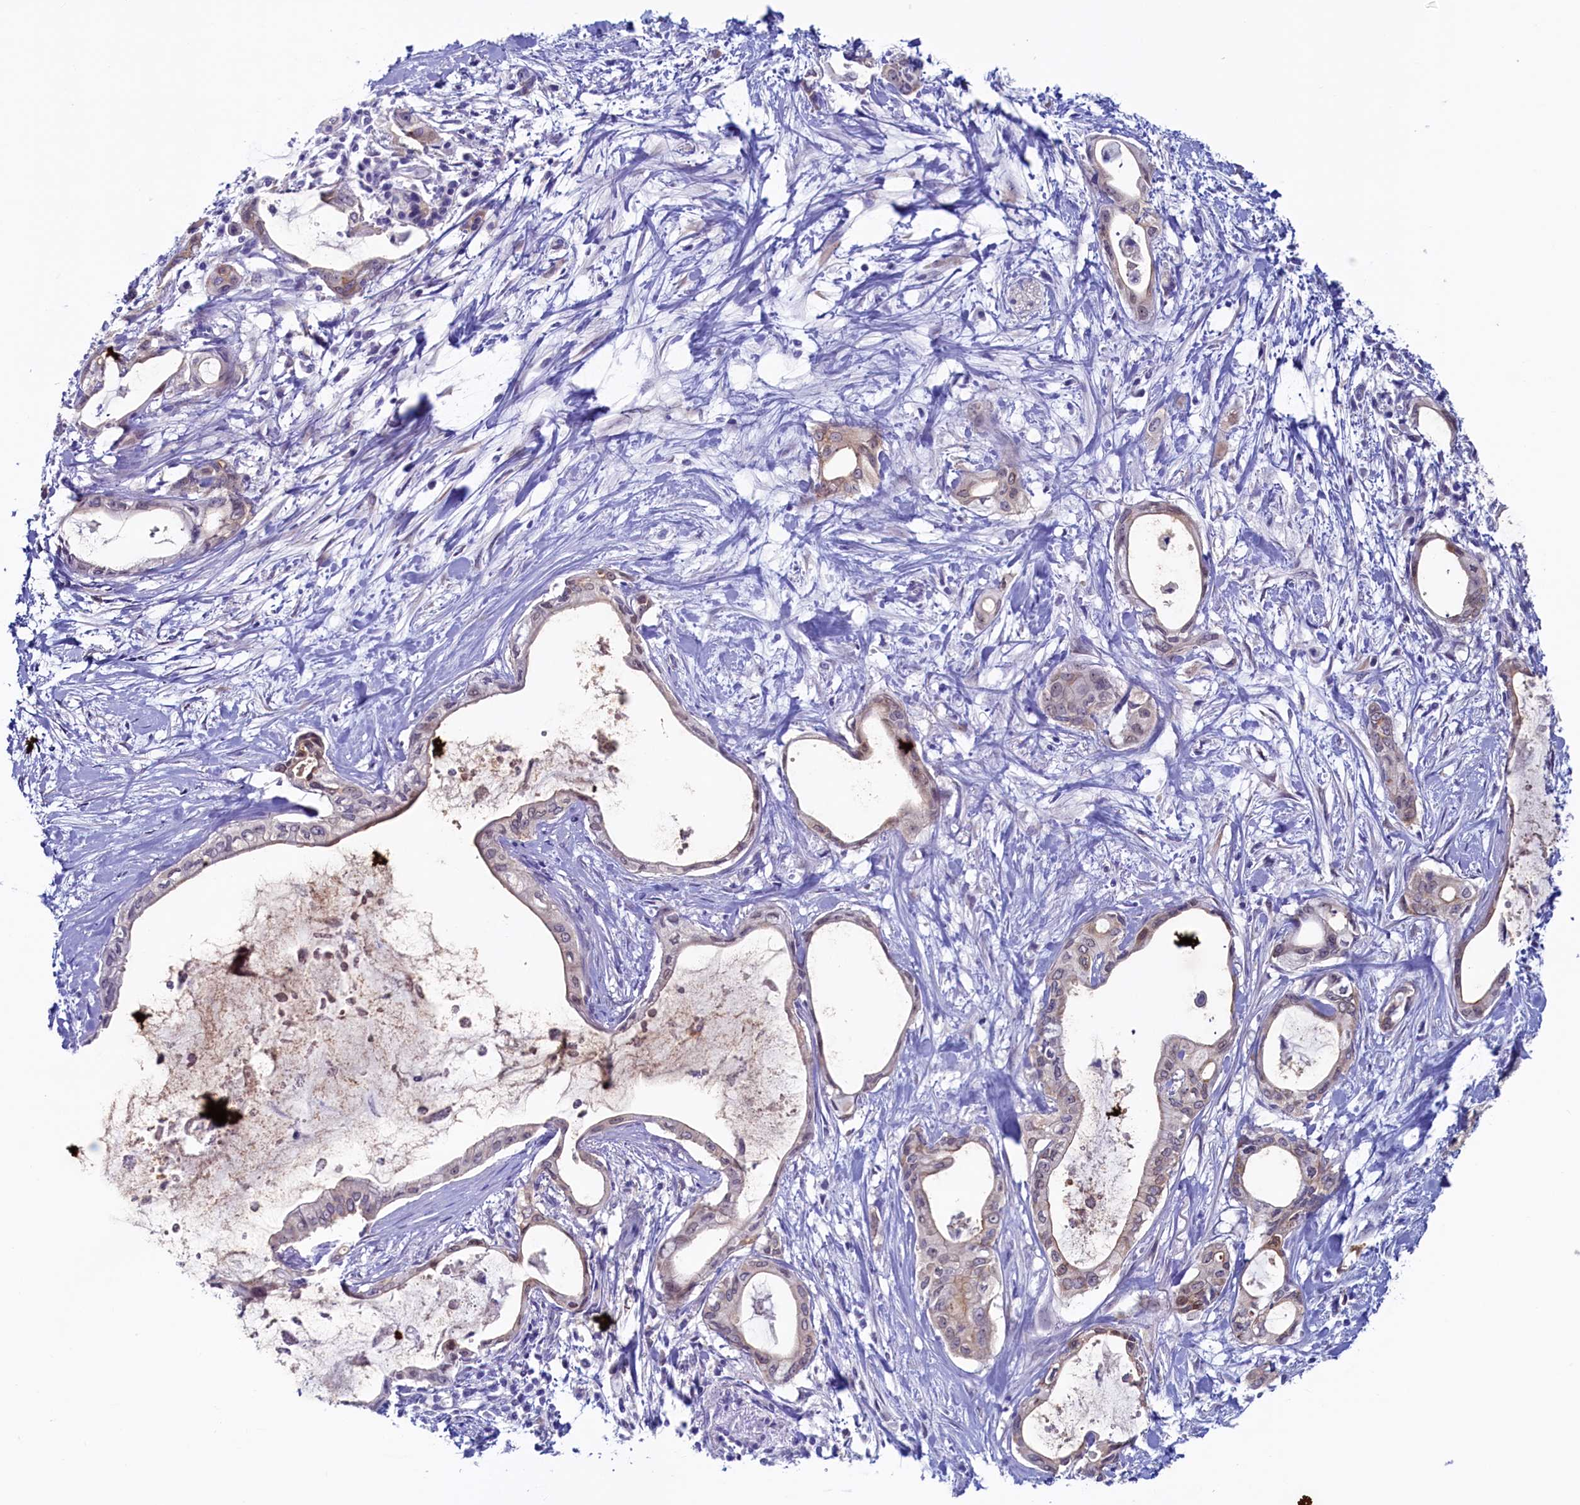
{"staining": {"intensity": "weak", "quantity": "<25%", "location": "cytoplasmic/membranous,nuclear"}, "tissue": "pancreatic cancer", "cell_type": "Tumor cells", "image_type": "cancer", "snomed": [{"axis": "morphology", "description": "Adenocarcinoma, NOS"}, {"axis": "topography", "description": "Pancreas"}], "caption": "High magnification brightfield microscopy of pancreatic adenocarcinoma stained with DAB (3,3'-diaminobenzidine) (brown) and counterstained with hematoxylin (blue): tumor cells show no significant staining.", "gene": "PACSIN3", "patient": {"sex": "male", "age": 72}}